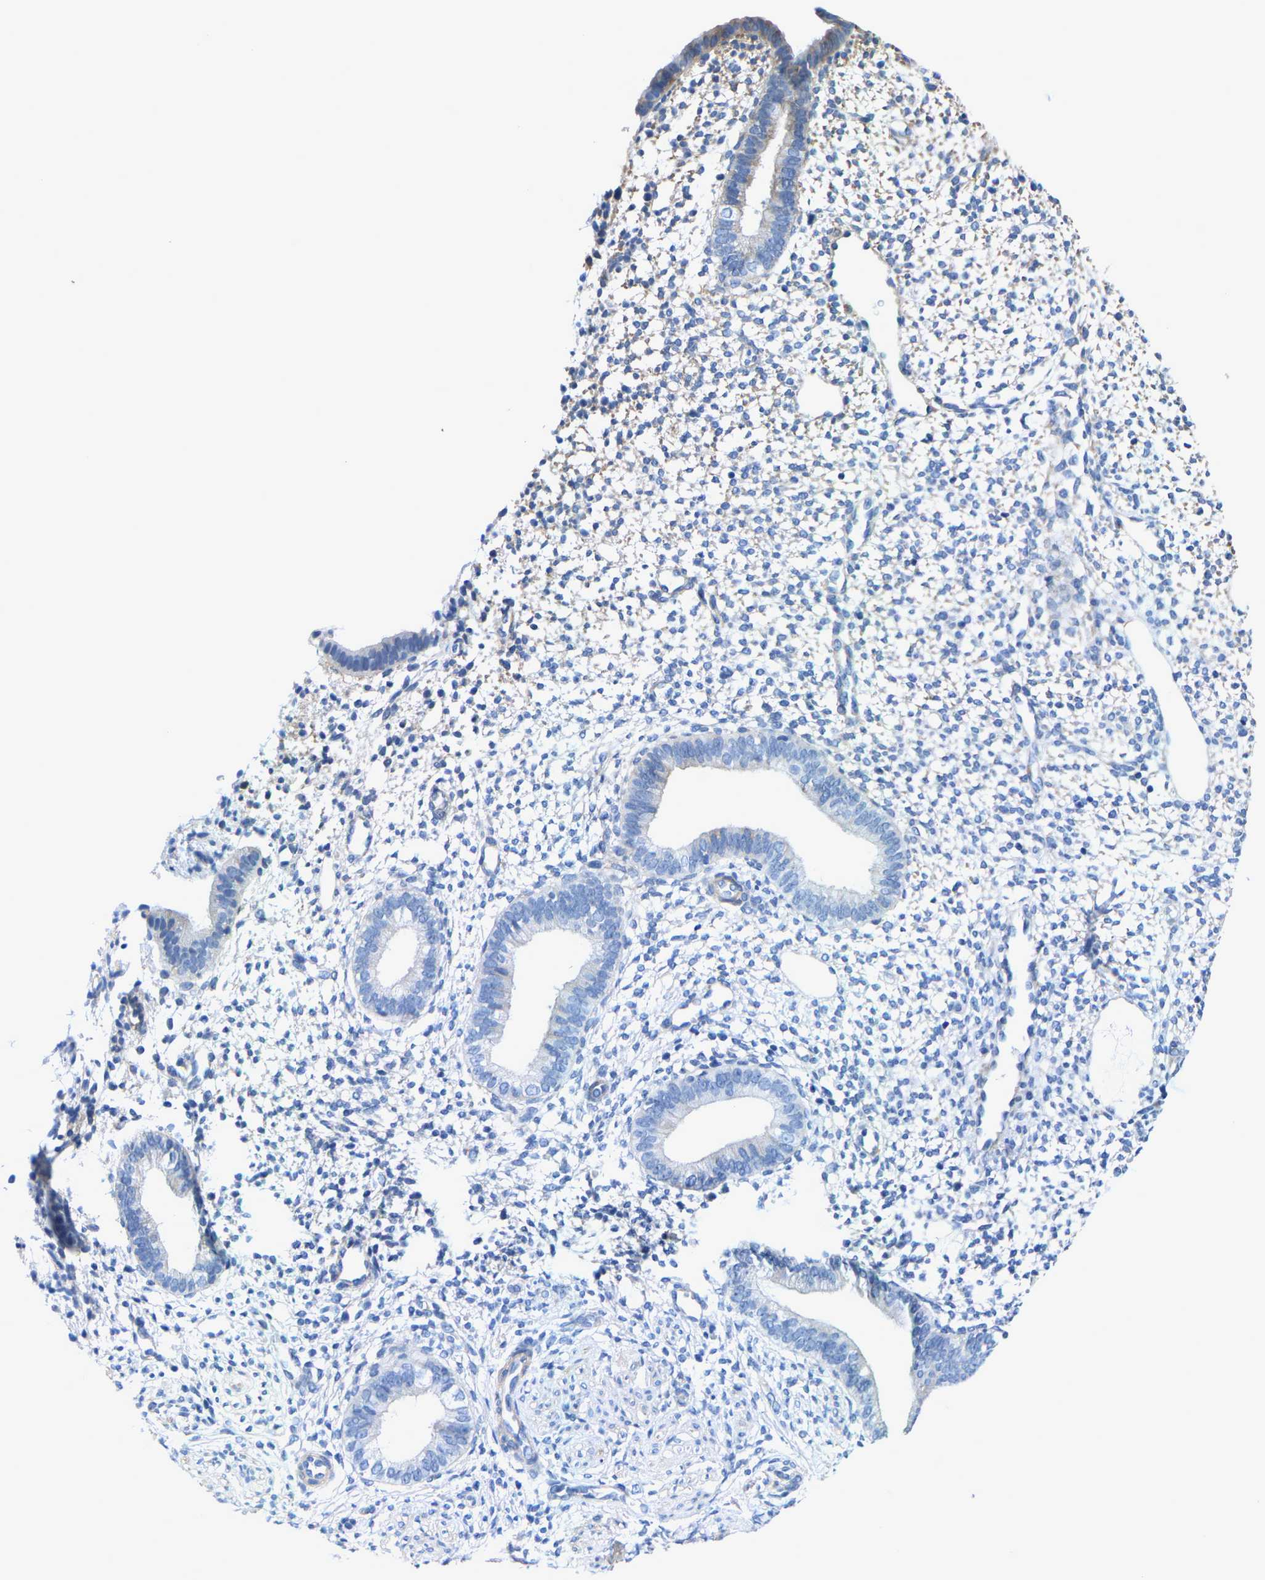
{"staining": {"intensity": "negative", "quantity": "none", "location": "none"}, "tissue": "endometrium", "cell_type": "Cells in endometrial stroma", "image_type": "normal", "snomed": [{"axis": "morphology", "description": "Normal tissue, NOS"}, {"axis": "topography", "description": "Endometrium"}], "caption": "High power microscopy histopathology image of an IHC image of normal endometrium, revealing no significant staining in cells in endometrial stroma.", "gene": "DSCAM", "patient": {"sex": "female", "age": 46}}